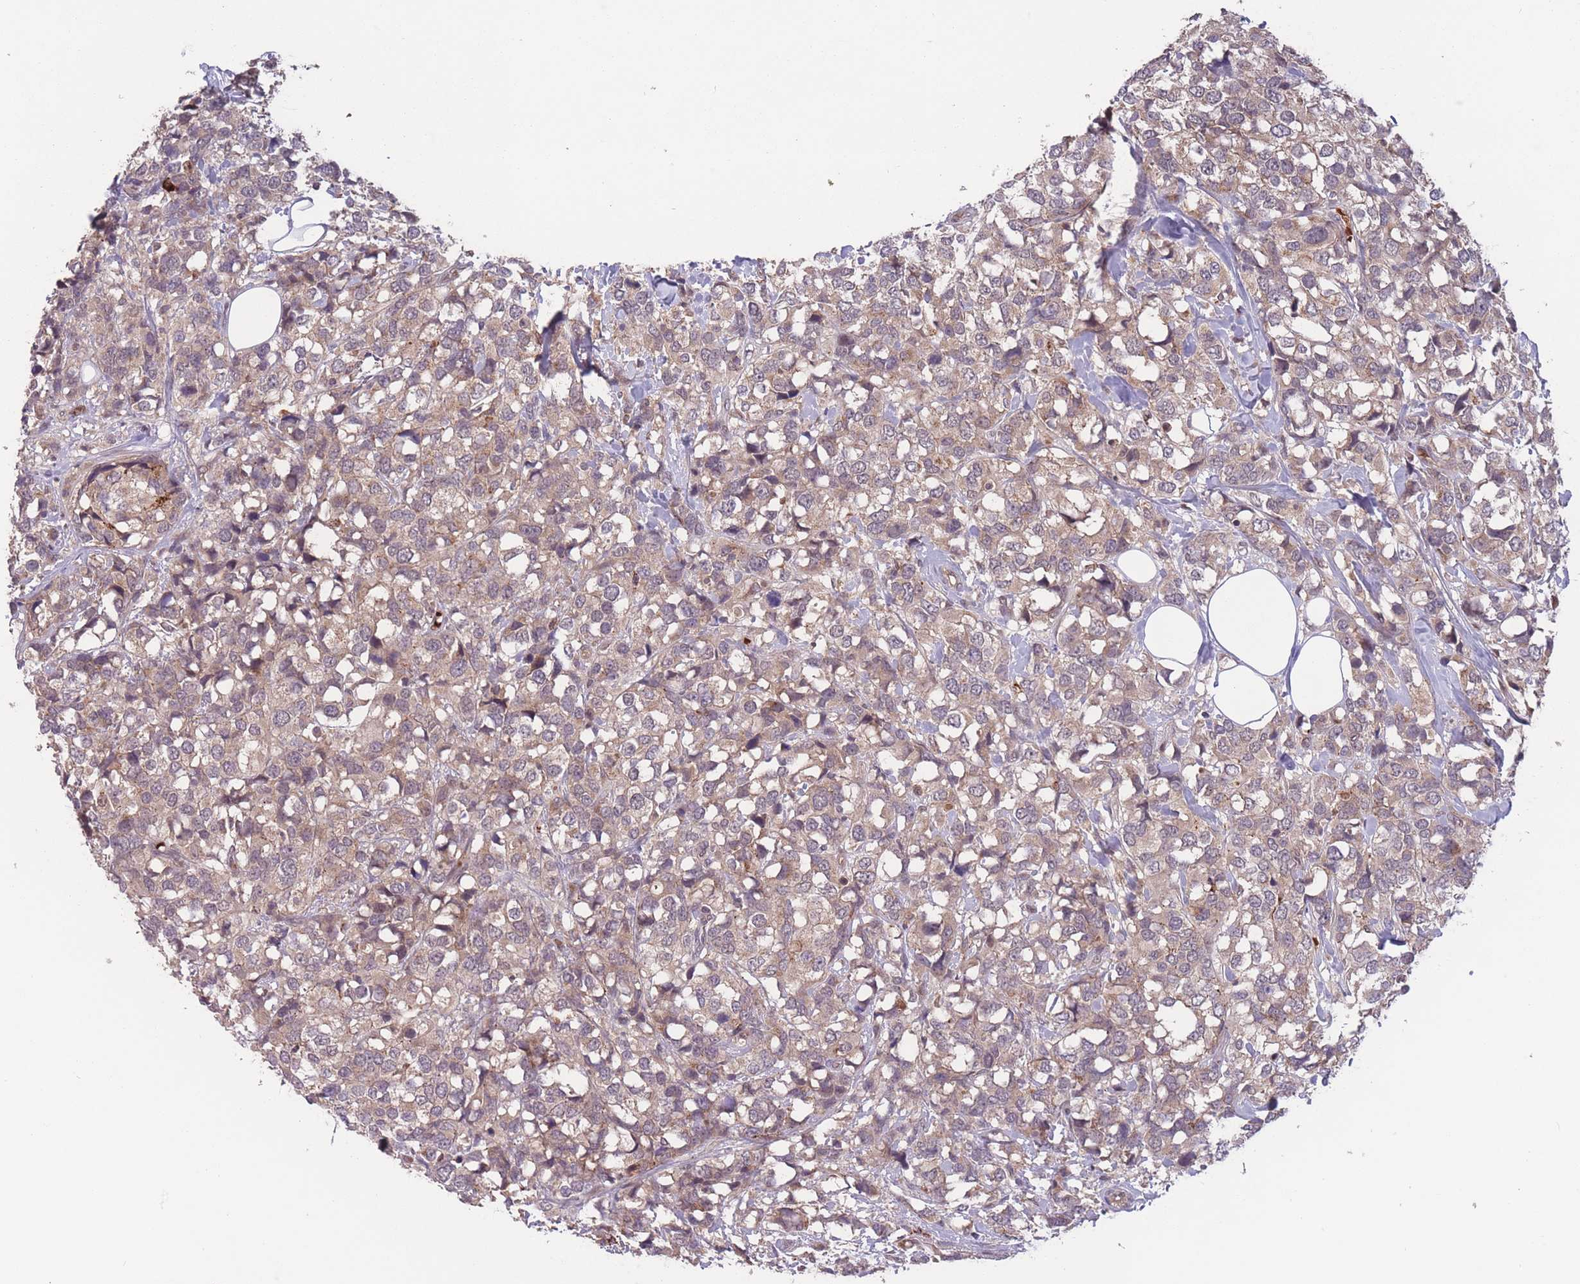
{"staining": {"intensity": "weak", "quantity": "25%-75%", "location": "cytoplasmic/membranous"}, "tissue": "breast cancer", "cell_type": "Tumor cells", "image_type": "cancer", "snomed": [{"axis": "morphology", "description": "Lobular carcinoma"}, {"axis": "topography", "description": "Breast"}], "caption": "Protein expression analysis of breast cancer (lobular carcinoma) exhibits weak cytoplasmic/membranous expression in approximately 25%-75% of tumor cells. The protein of interest is stained brown, and the nuclei are stained in blue (DAB (3,3'-diaminobenzidine) IHC with brightfield microscopy, high magnification).", "gene": "SECTM1", "patient": {"sex": "female", "age": 59}}